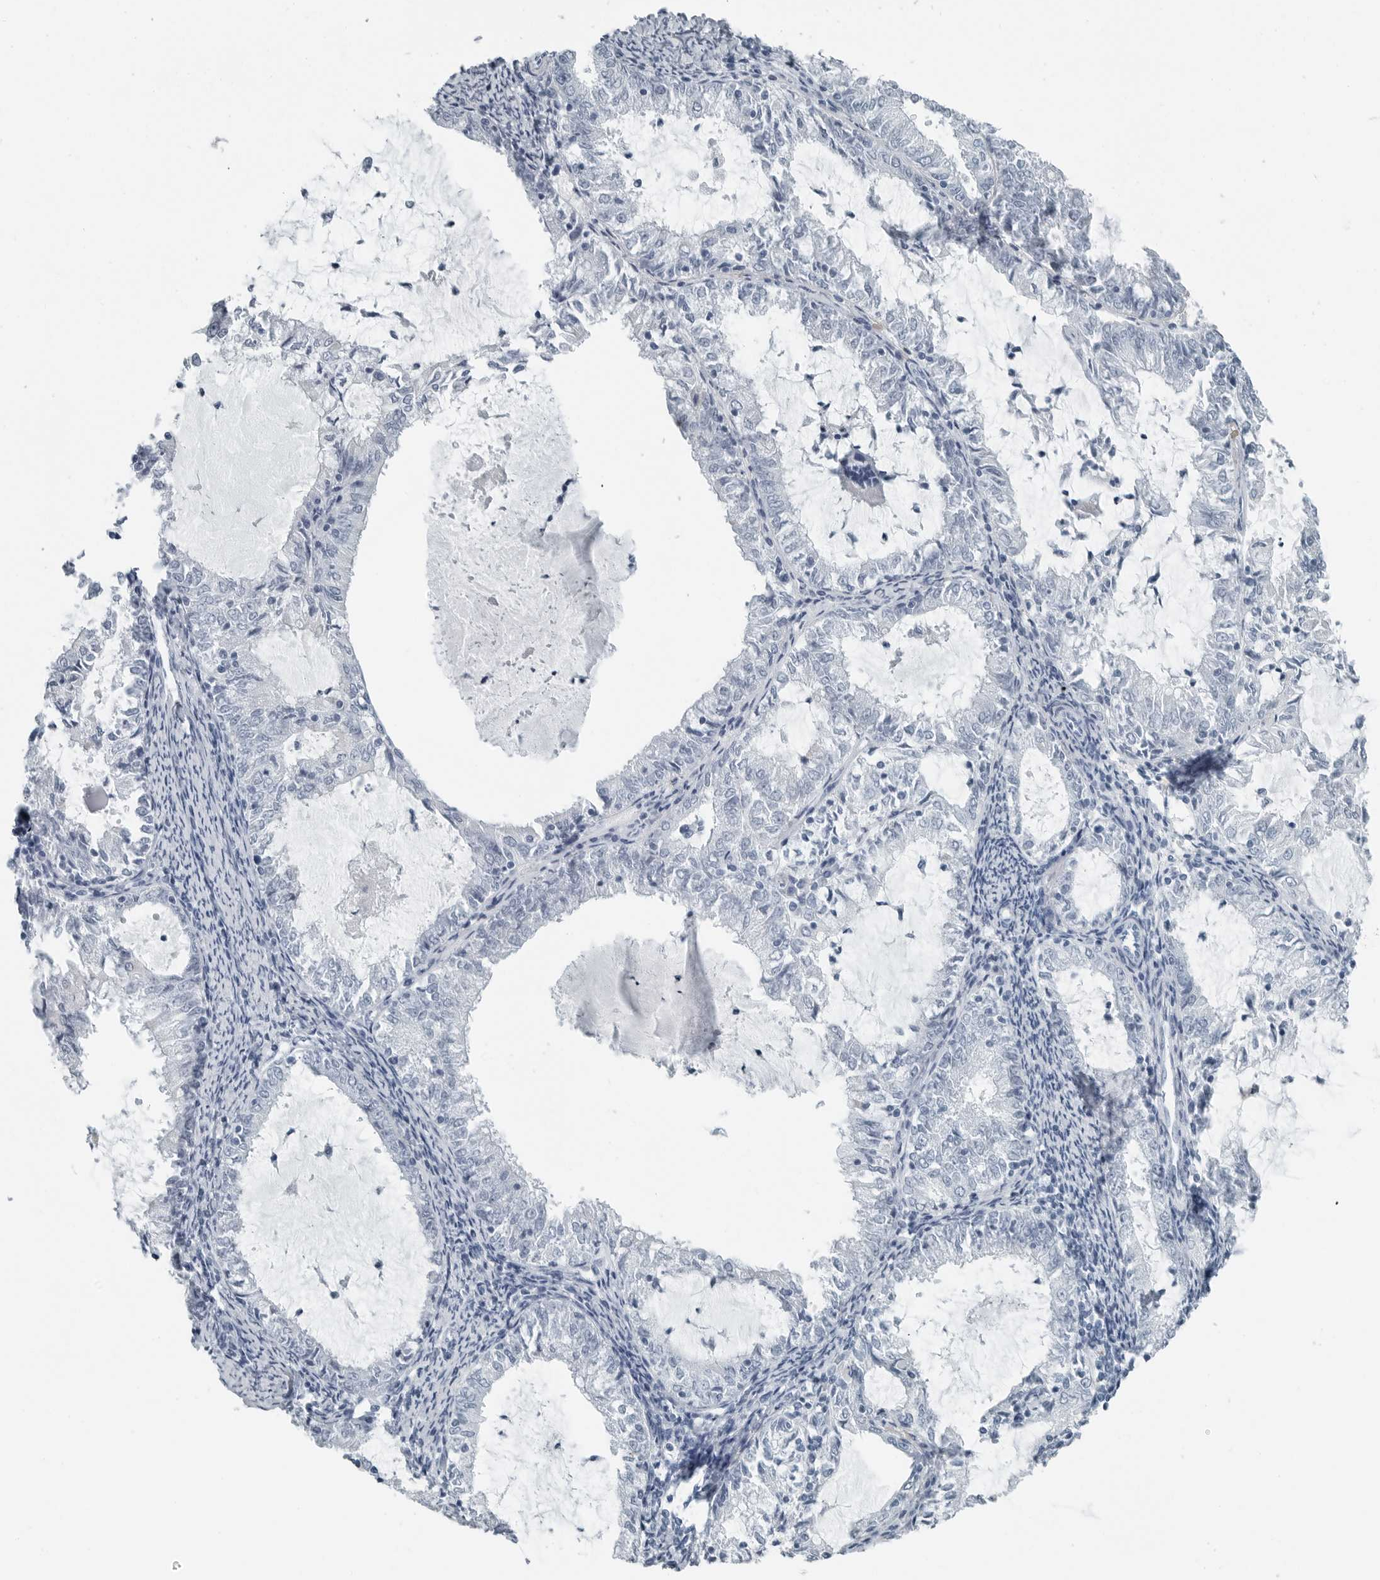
{"staining": {"intensity": "negative", "quantity": "none", "location": "none"}, "tissue": "endometrial cancer", "cell_type": "Tumor cells", "image_type": "cancer", "snomed": [{"axis": "morphology", "description": "Adenocarcinoma, NOS"}, {"axis": "topography", "description": "Endometrium"}], "caption": "Tumor cells are negative for protein expression in human endometrial cancer (adenocarcinoma).", "gene": "ZPBP2", "patient": {"sex": "female", "age": 57}}